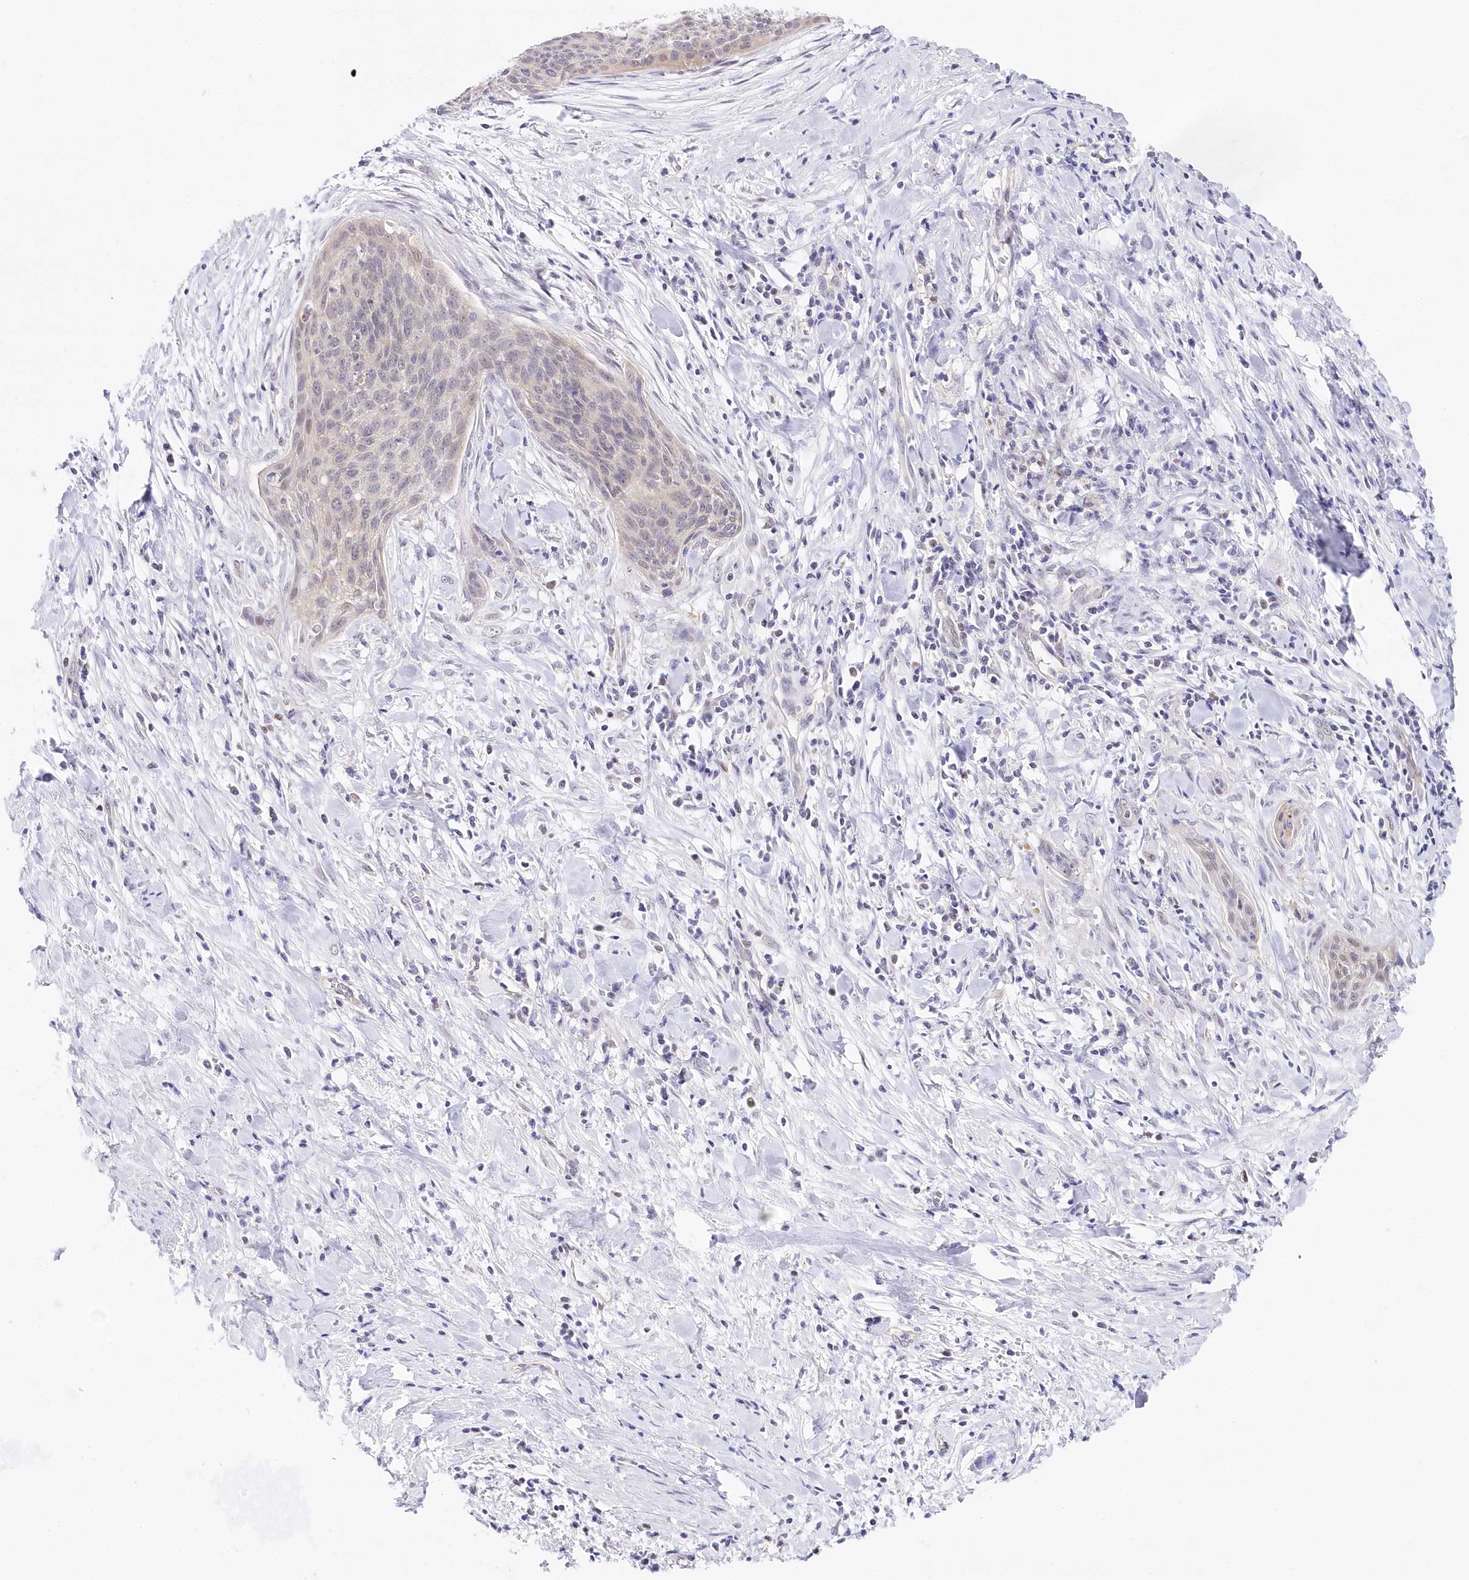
{"staining": {"intensity": "weak", "quantity": "<25%", "location": "nuclear"}, "tissue": "cervical cancer", "cell_type": "Tumor cells", "image_type": "cancer", "snomed": [{"axis": "morphology", "description": "Squamous cell carcinoma, NOS"}, {"axis": "topography", "description": "Cervix"}], "caption": "A histopathology image of human cervical cancer is negative for staining in tumor cells.", "gene": "UBA6", "patient": {"sex": "female", "age": 55}}